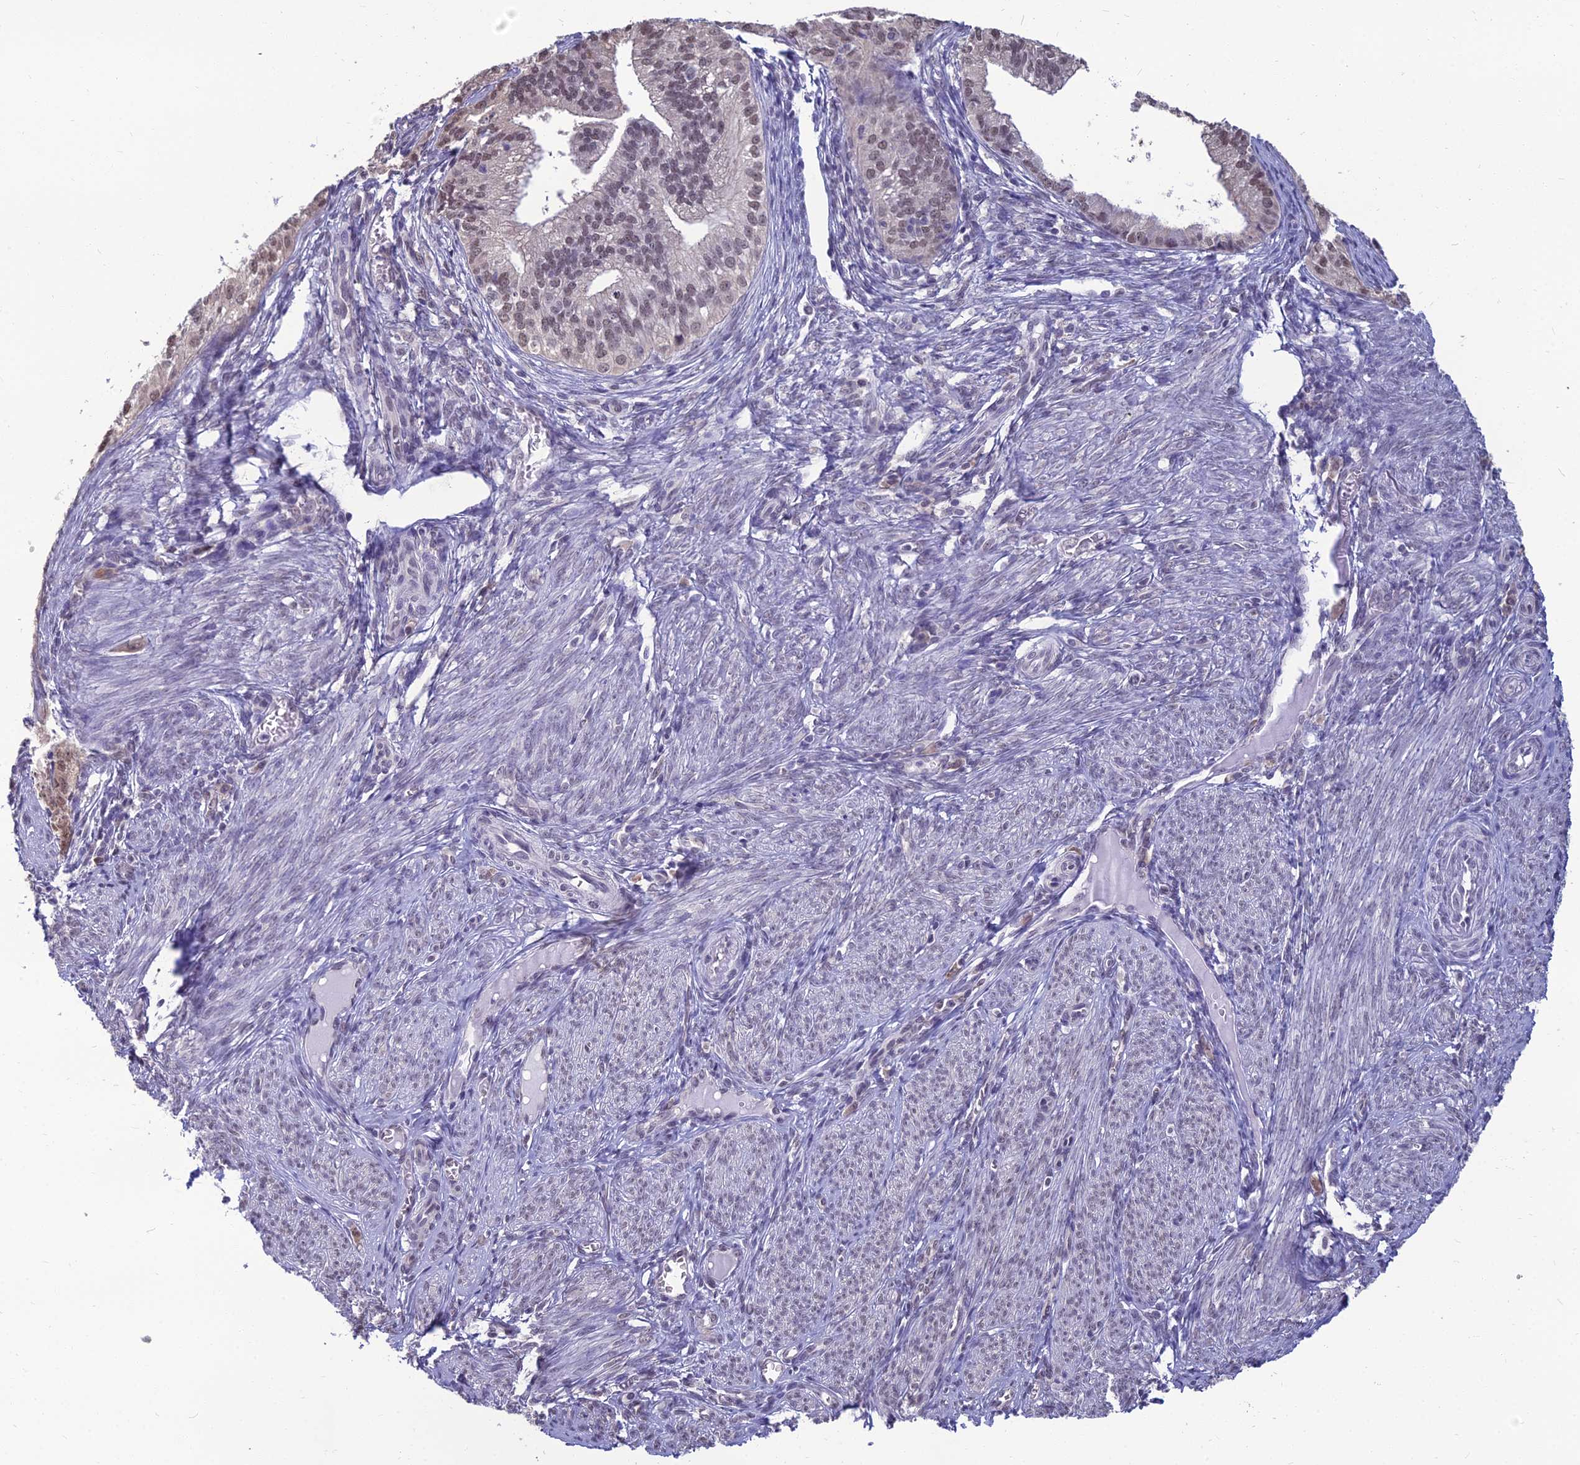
{"staining": {"intensity": "weak", "quantity": "25%-75%", "location": "nuclear"}, "tissue": "endometrial cancer", "cell_type": "Tumor cells", "image_type": "cancer", "snomed": [{"axis": "morphology", "description": "Adenocarcinoma, NOS"}, {"axis": "topography", "description": "Endometrium"}], "caption": "Protein expression analysis of human adenocarcinoma (endometrial) reveals weak nuclear positivity in about 25%-75% of tumor cells.", "gene": "SRSF7", "patient": {"sex": "female", "age": 50}}